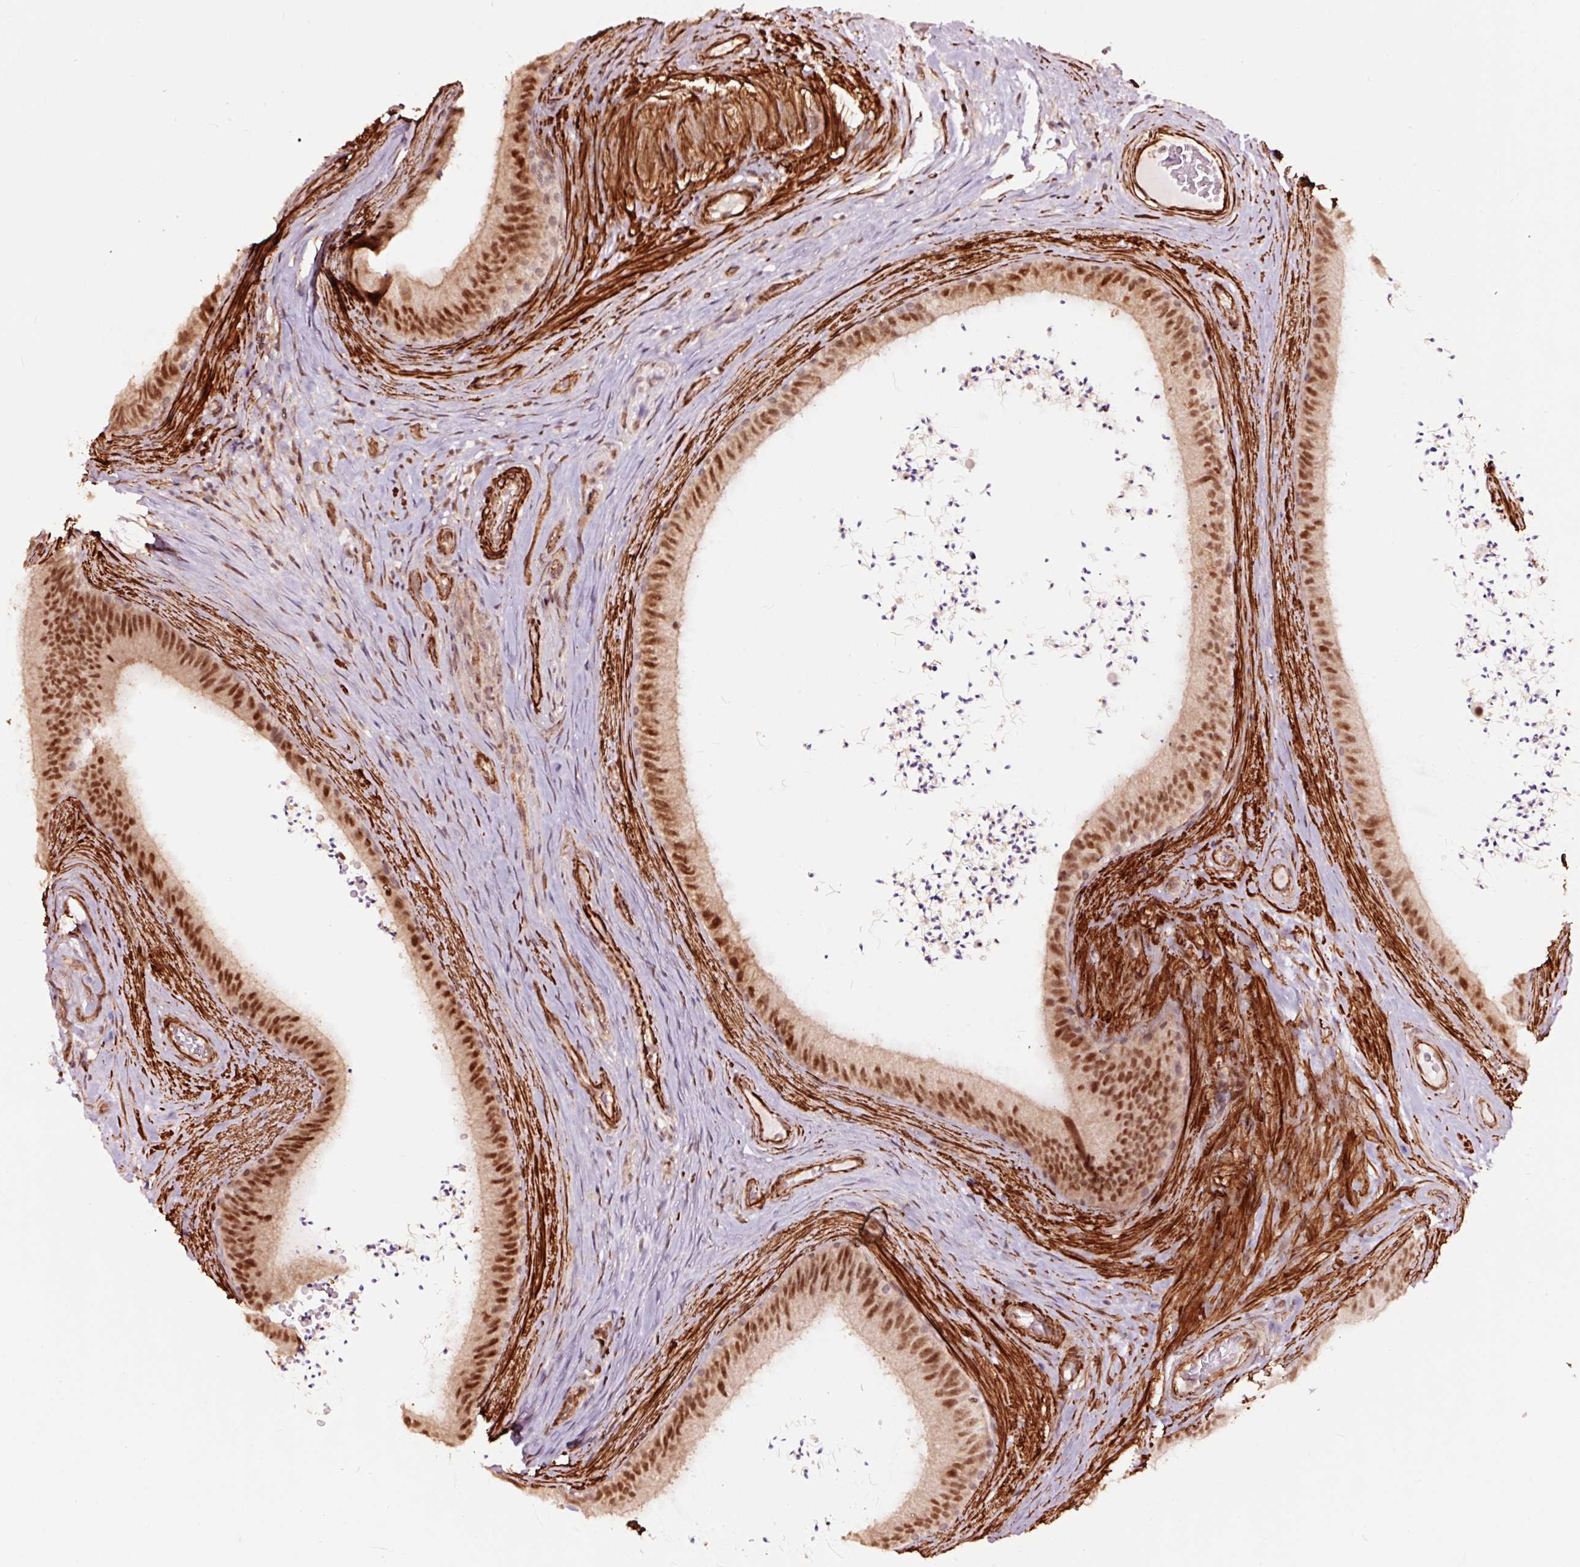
{"staining": {"intensity": "strong", "quantity": "25%-75%", "location": "nuclear"}, "tissue": "epididymis", "cell_type": "Glandular cells", "image_type": "normal", "snomed": [{"axis": "morphology", "description": "Normal tissue, NOS"}, {"axis": "topography", "description": "Testis"}, {"axis": "topography", "description": "Epididymis"}], "caption": "Protein analysis of normal epididymis exhibits strong nuclear staining in approximately 25%-75% of glandular cells.", "gene": "TPM1", "patient": {"sex": "male", "age": 41}}